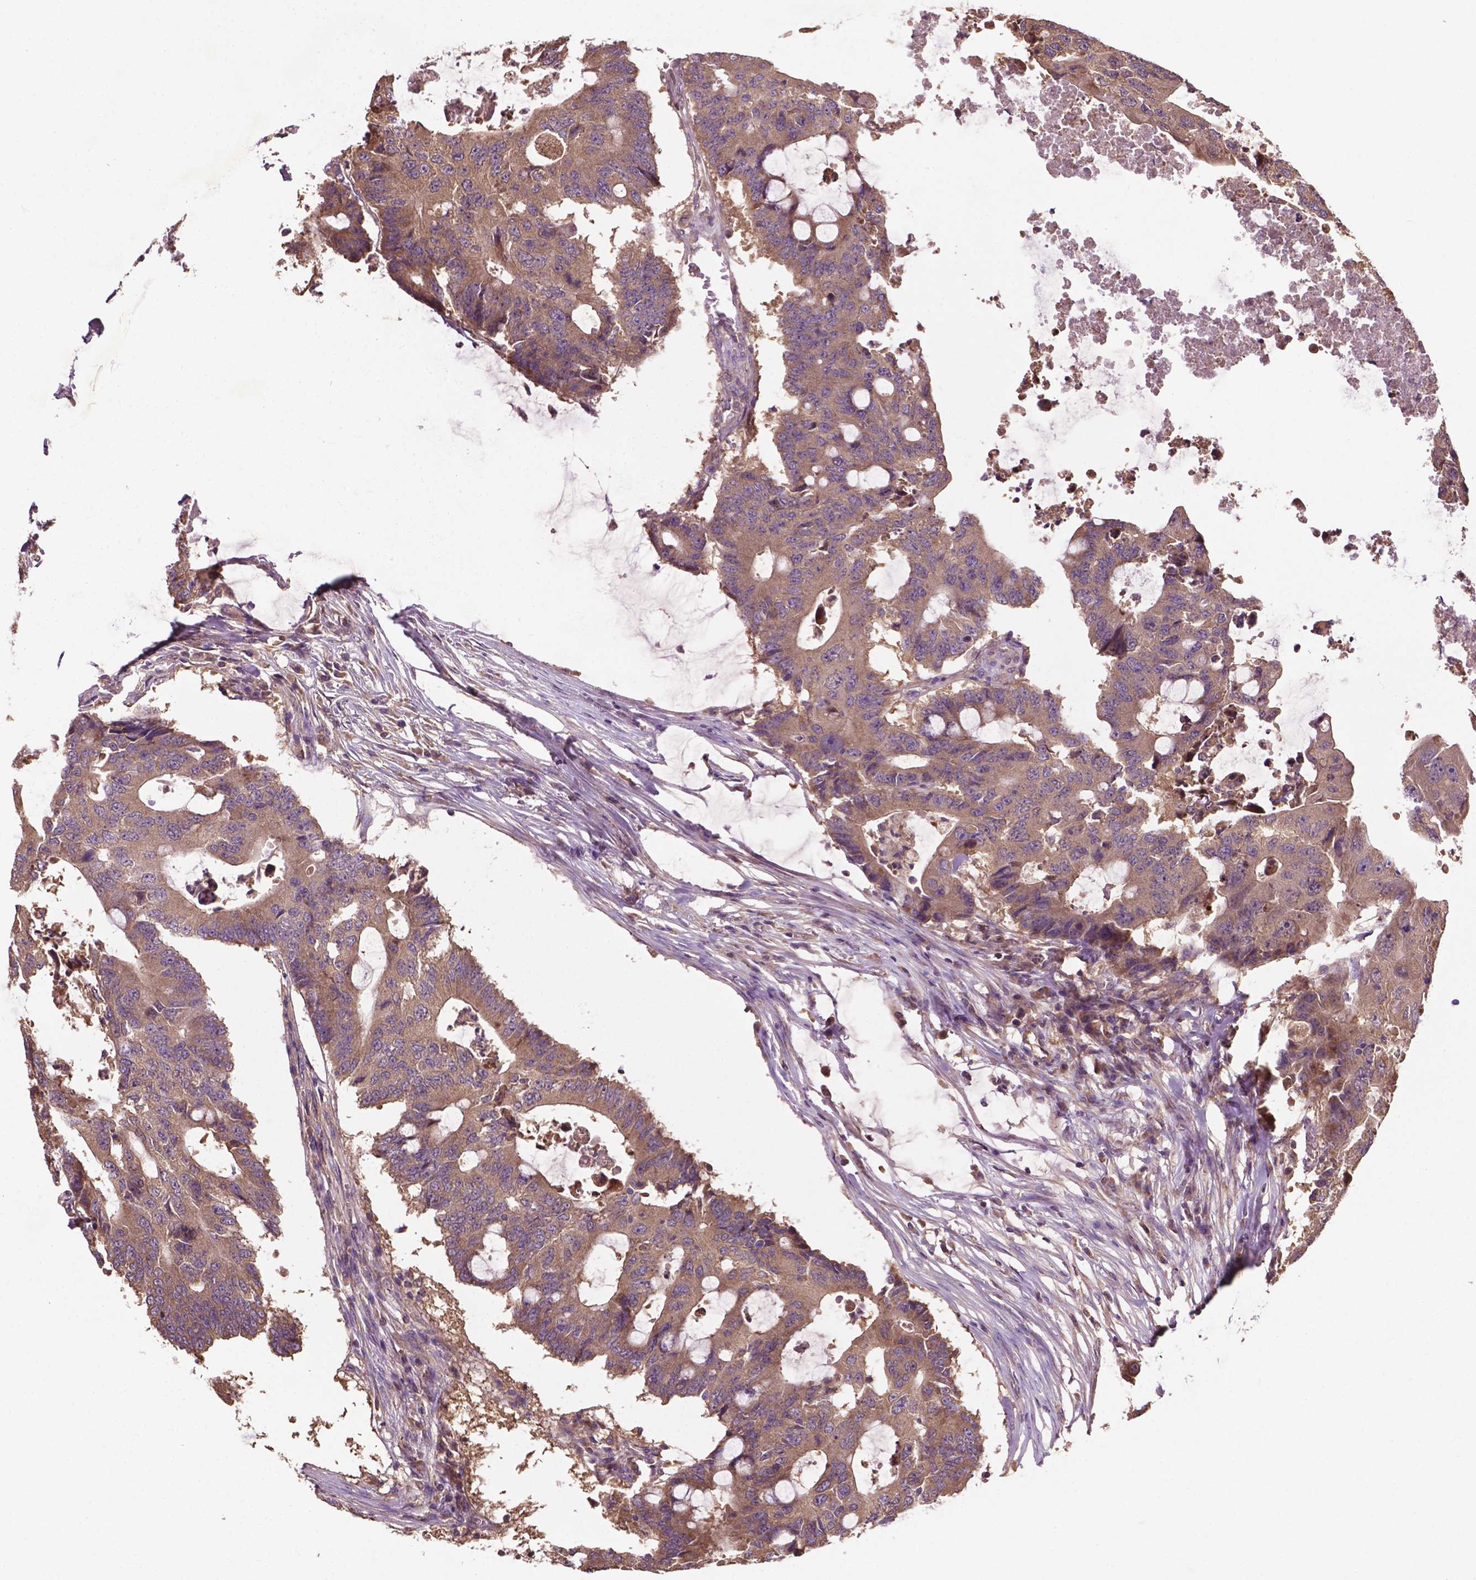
{"staining": {"intensity": "moderate", "quantity": ">75%", "location": "cytoplasmic/membranous"}, "tissue": "colorectal cancer", "cell_type": "Tumor cells", "image_type": "cancer", "snomed": [{"axis": "morphology", "description": "Adenocarcinoma, NOS"}, {"axis": "topography", "description": "Colon"}], "caption": "Protein expression analysis of human adenocarcinoma (colorectal) reveals moderate cytoplasmic/membranous staining in approximately >75% of tumor cells. The protein is stained brown, and the nuclei are stained in blue (DAB IHC with brightfield microscopy, high magnification).", "gene": "GJA9", "patient": {"sex": "male", "age": 71}}